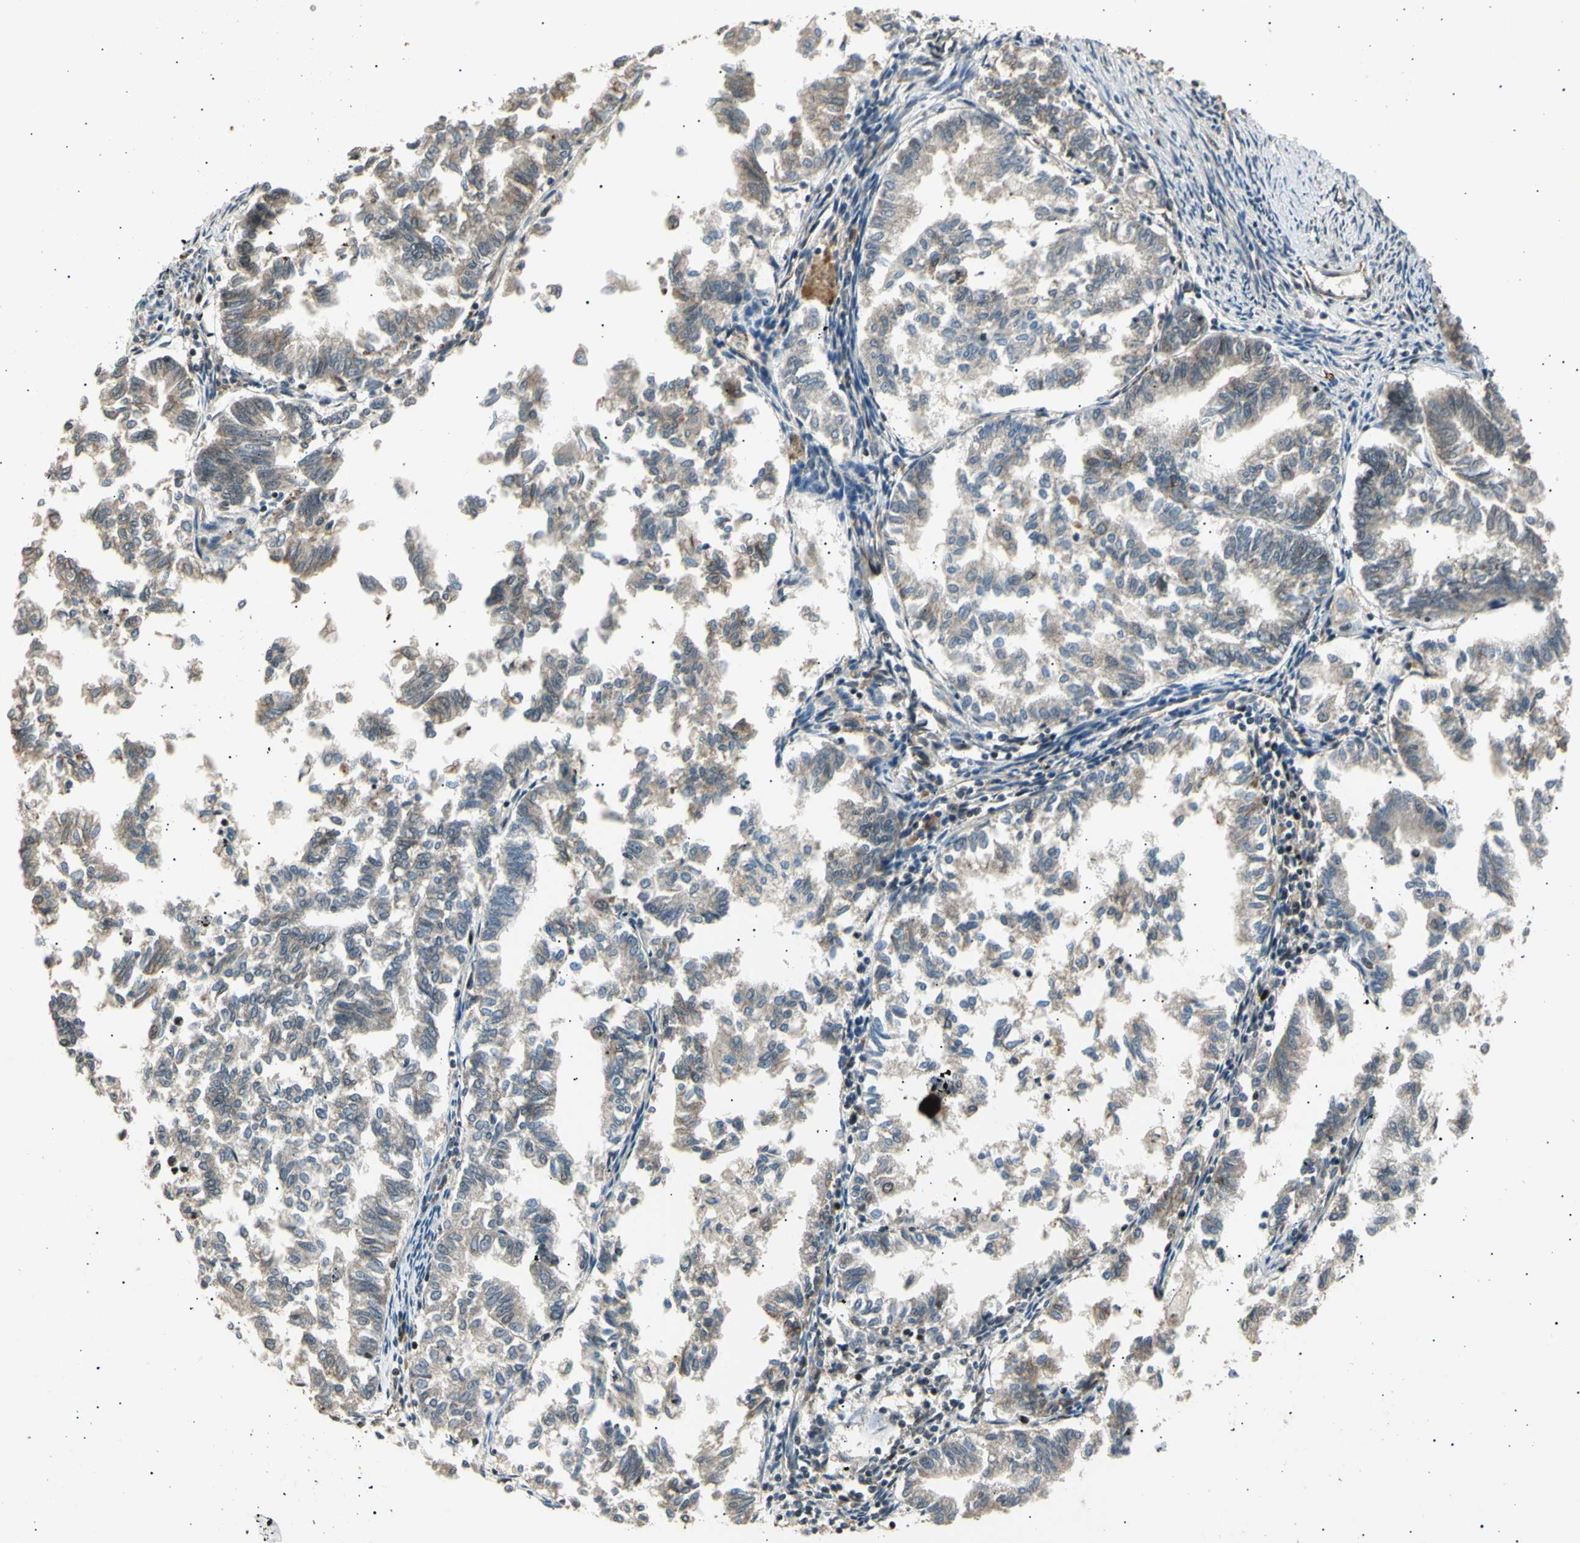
{"staining": {"intensity": "weak", "quantity": "25%-75%", "location": "cytoplasmic/membranous"}, "tissue": "endometrial cancer", "cell_type": "Tumor cells", "image_type": "cancer", "snomed": [{"axis": "morphology", "description": "Necrosis, NOS"}, {"axis": "morphology", "description": "Adenocarcinoma, NOS"}, {"axis": "topography", "description": "Endometrium"}], "caption": "Immunohistochemistry (DAB (3,3'-diaminobenzidine)) staining of endometrial cancer displays weak cytoplasmic/membranous protein positivity in approximately 25%-75% of tumor cells.", "gene": "NUAK2", "patient": {"sex": "female", "age": 79}}